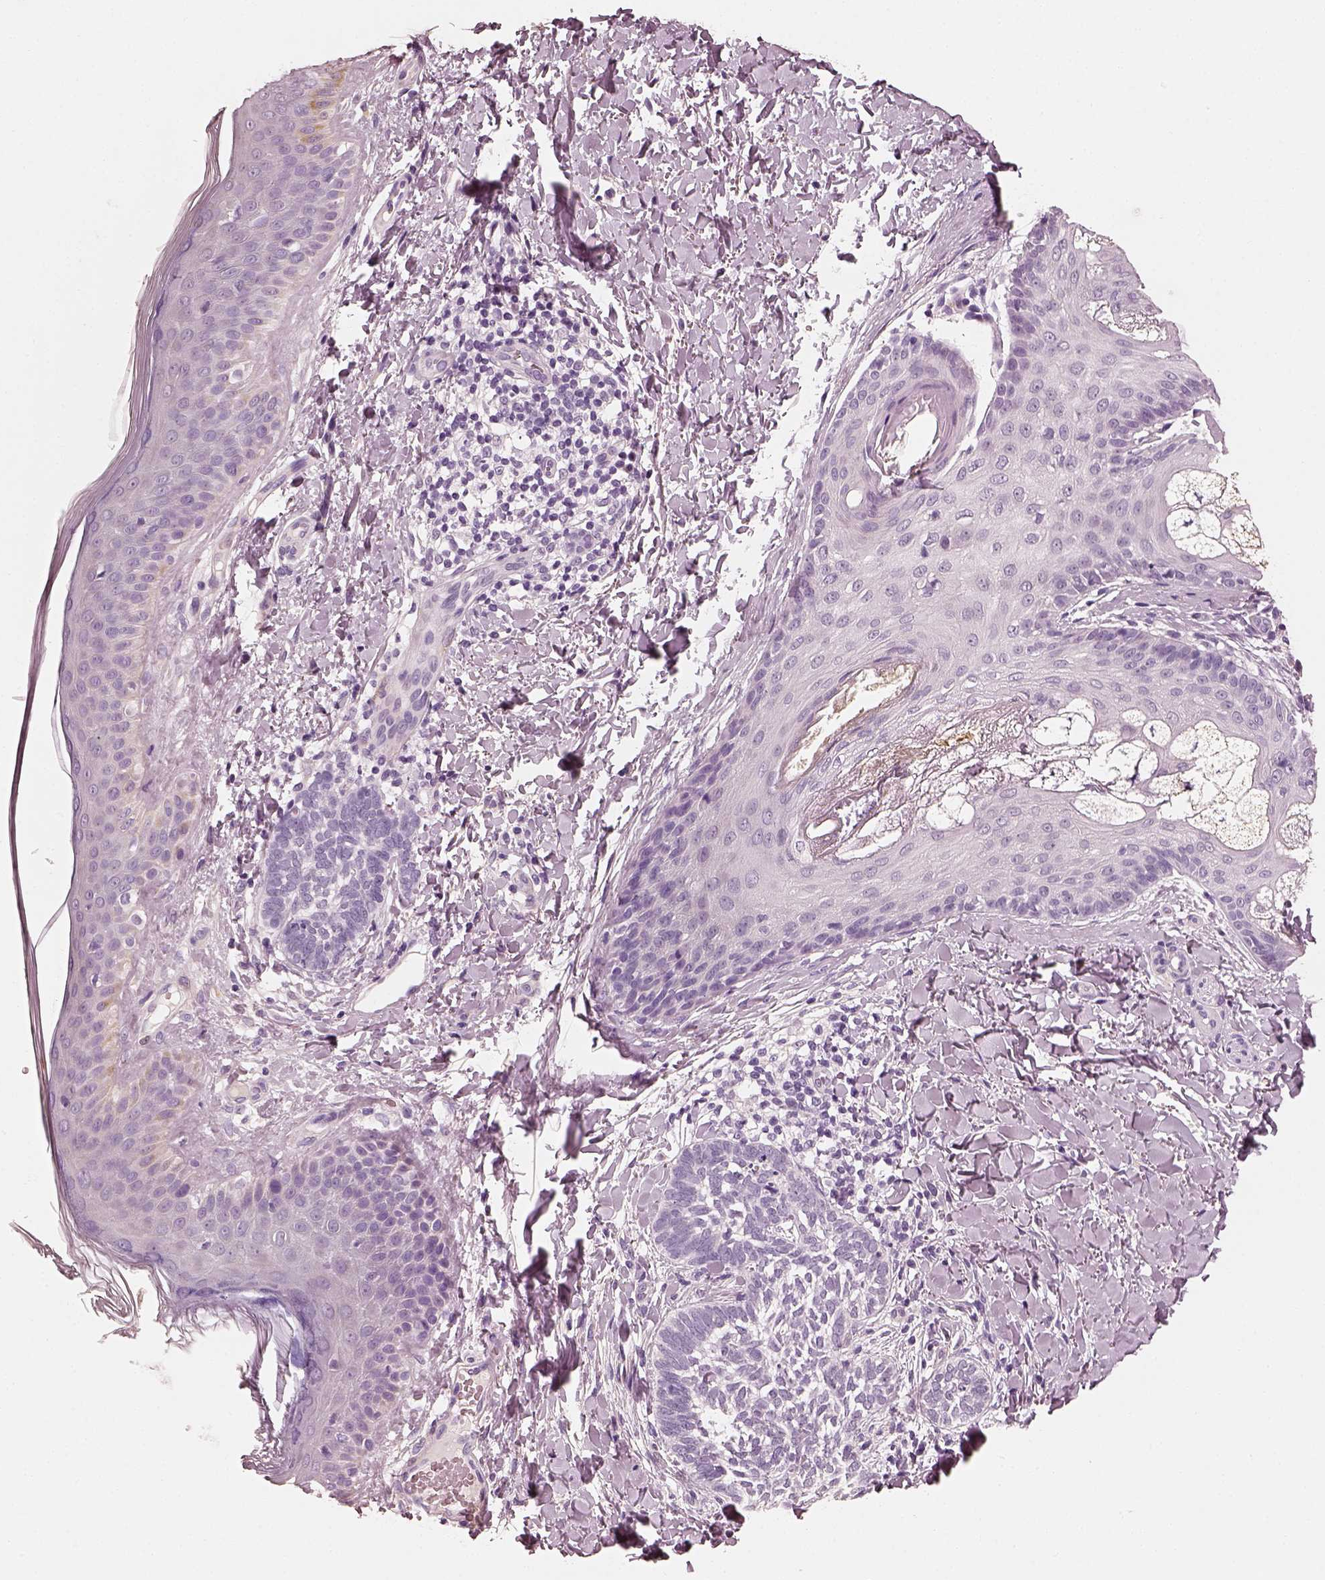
{"staining": {"intensity": "negative", "quantity": "none", "location": "none"}, "tissue": "skin cancer", "cell_type": "Tumor cells", "image_type": "cancer", "snomed": [{"axis": "morphology", "description": "Normal tissue, NOS"}, {"axis": "morphology", "description": "Basal cell carcinoma"}, {"axis": "topography", "description": "Skin"}], "caption": "Human basal cell carcinoma (skin) stained for a protein using IHC displays no staining in tumor cells.", "gene": "RS1", "patient": {"sex": "male", "age": 46}}